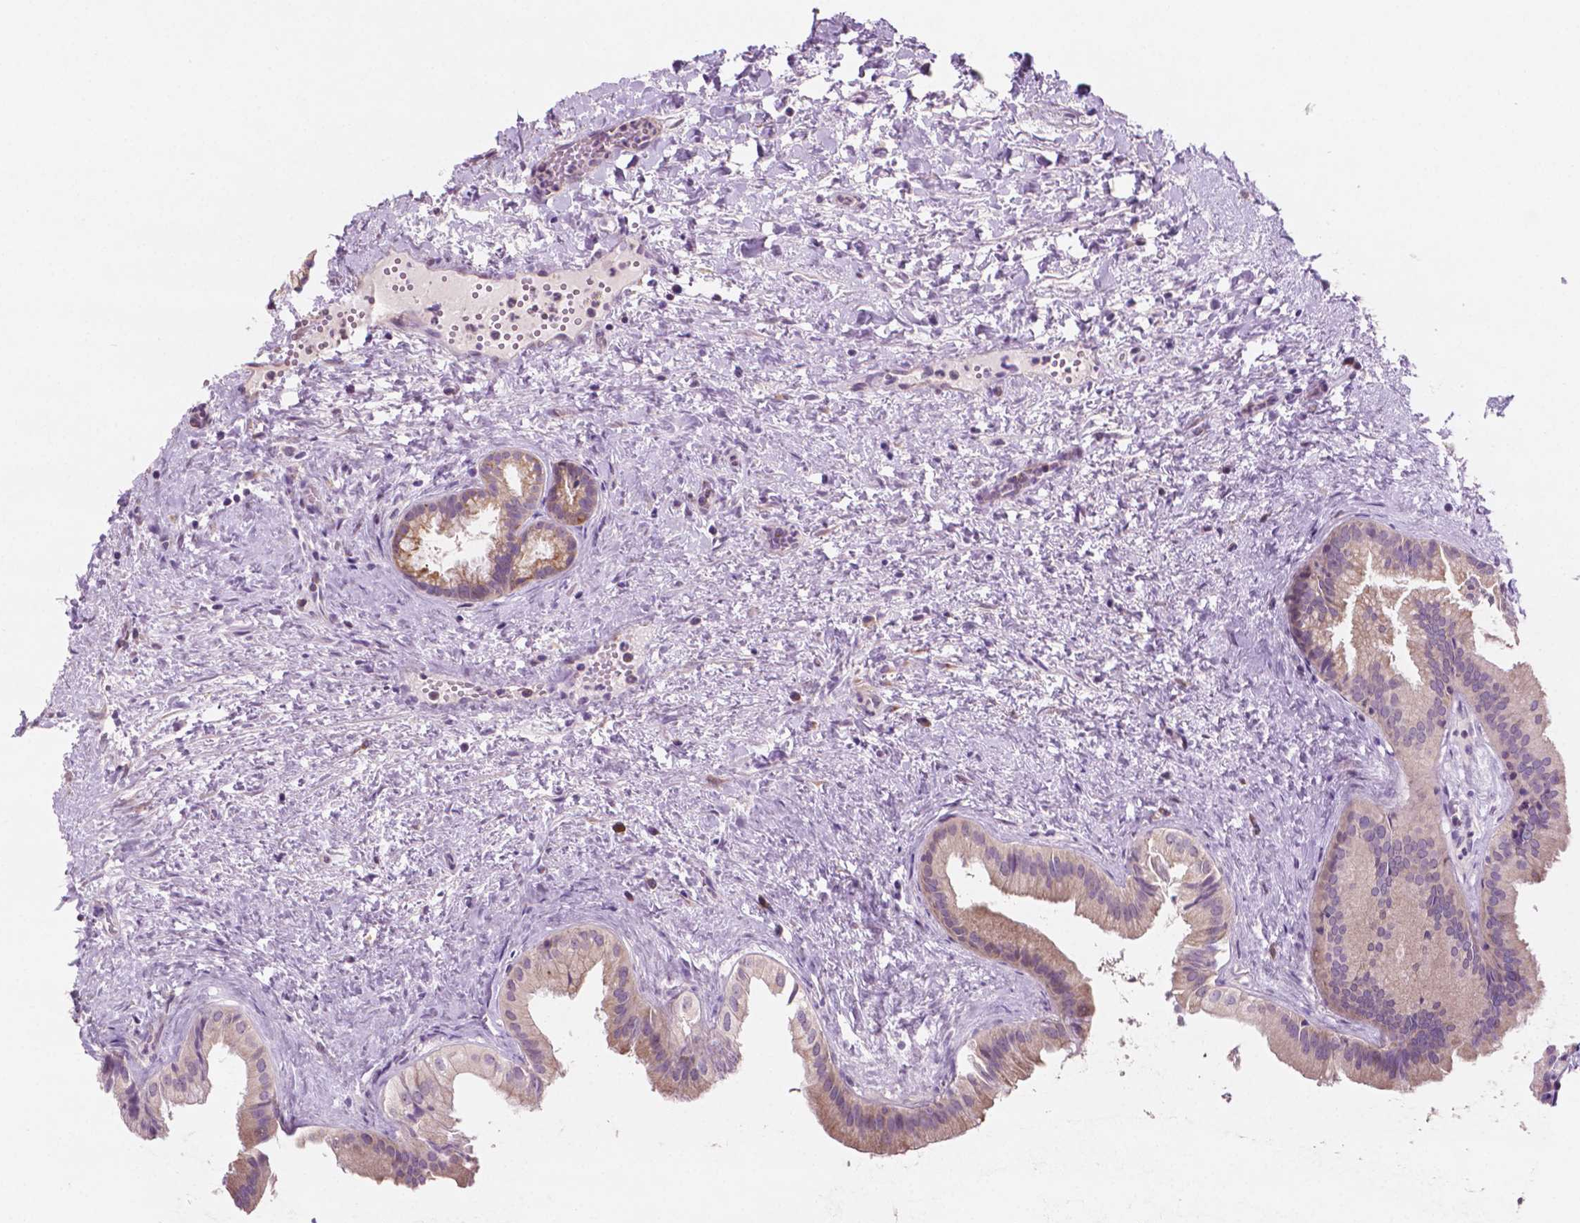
{"staining": {"intensity": "weak", "quantity": "25%-75%", "location": "cytoplasmic/membranous"}, "tissue": "gallbladder", "cell_type": "Glandular cells", "image_type": "normal", "snomed": [{"axis": "morphology", "description": "Normal tissue, NOS"}, {"axis": "topography", "description": "Gallbladder"}], "caption": "Gallbladder stained for a protein (brown) exhibits weak cytoplasmic/membranous positive positivity in approximately 25%-75% of glandular cells.", "gene": "LRP1B", "patient": {"sex": "male", "age": 70}}